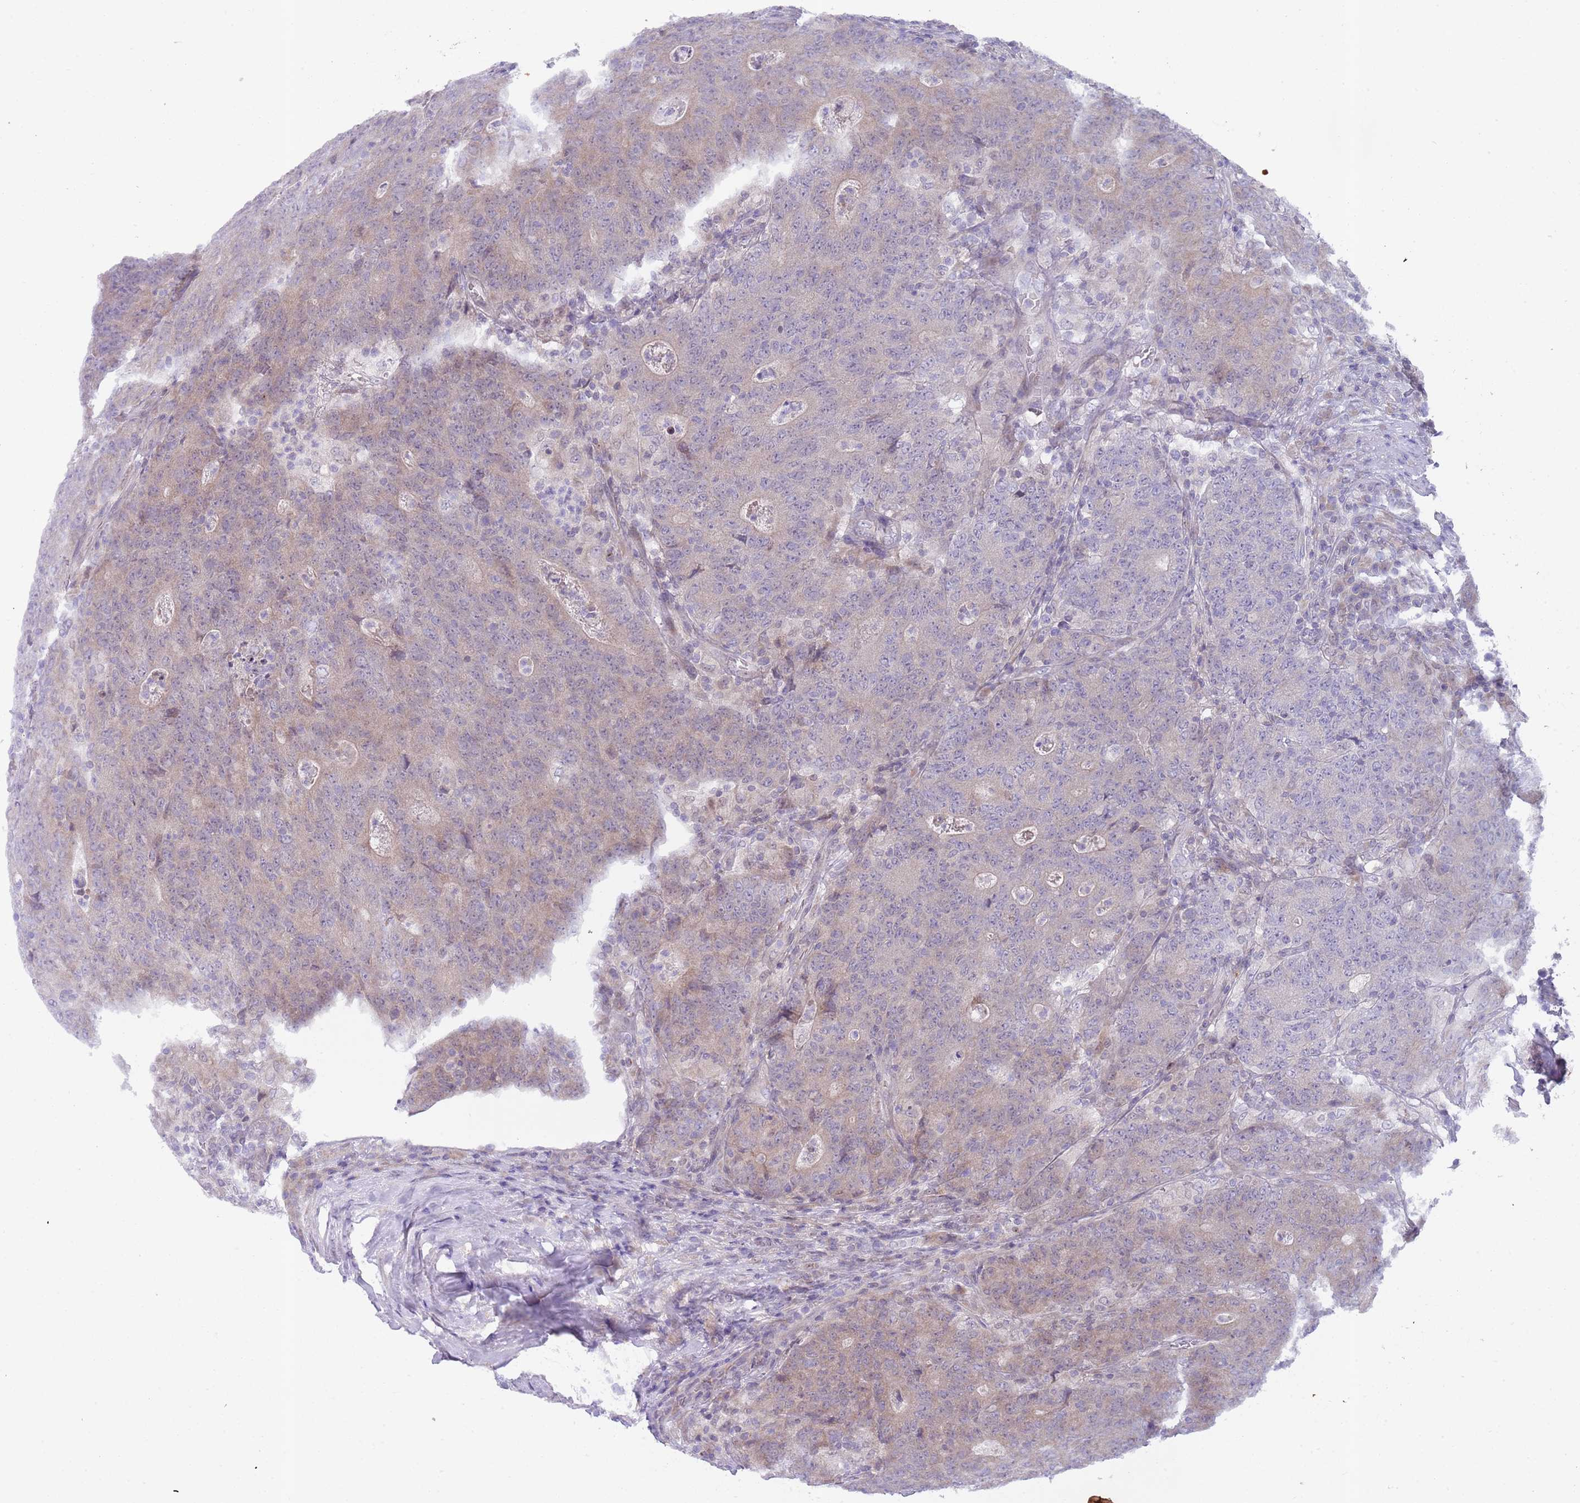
{"staining": {"intensity": "weak", "quantity": "<25%", "location": "cytoplasmic/membranous"}, "tissue": "colorectal cancer", "cell_type": "Tumor cells", "image_type": "cancer", "snomed": [{"axis": "morphology", "description": "Adenocarcinoma, NOS"}, {"axis": "topography", "description": "Colon"}], "caption": "A high-resolution image shows immunohistochemistry (IHC) staining of colorectal adenocarcinoma, which demonstrates no significant staining in tumor cells. (Stains: DAB (3,3'-diaminobenzidine) immunohistochemistry with hematoxylin counter stain, Microscopy: brightfield microscopy at high magnification).", "gene": "PRAC1", "patient": {"sex": "female", "age": 75}}